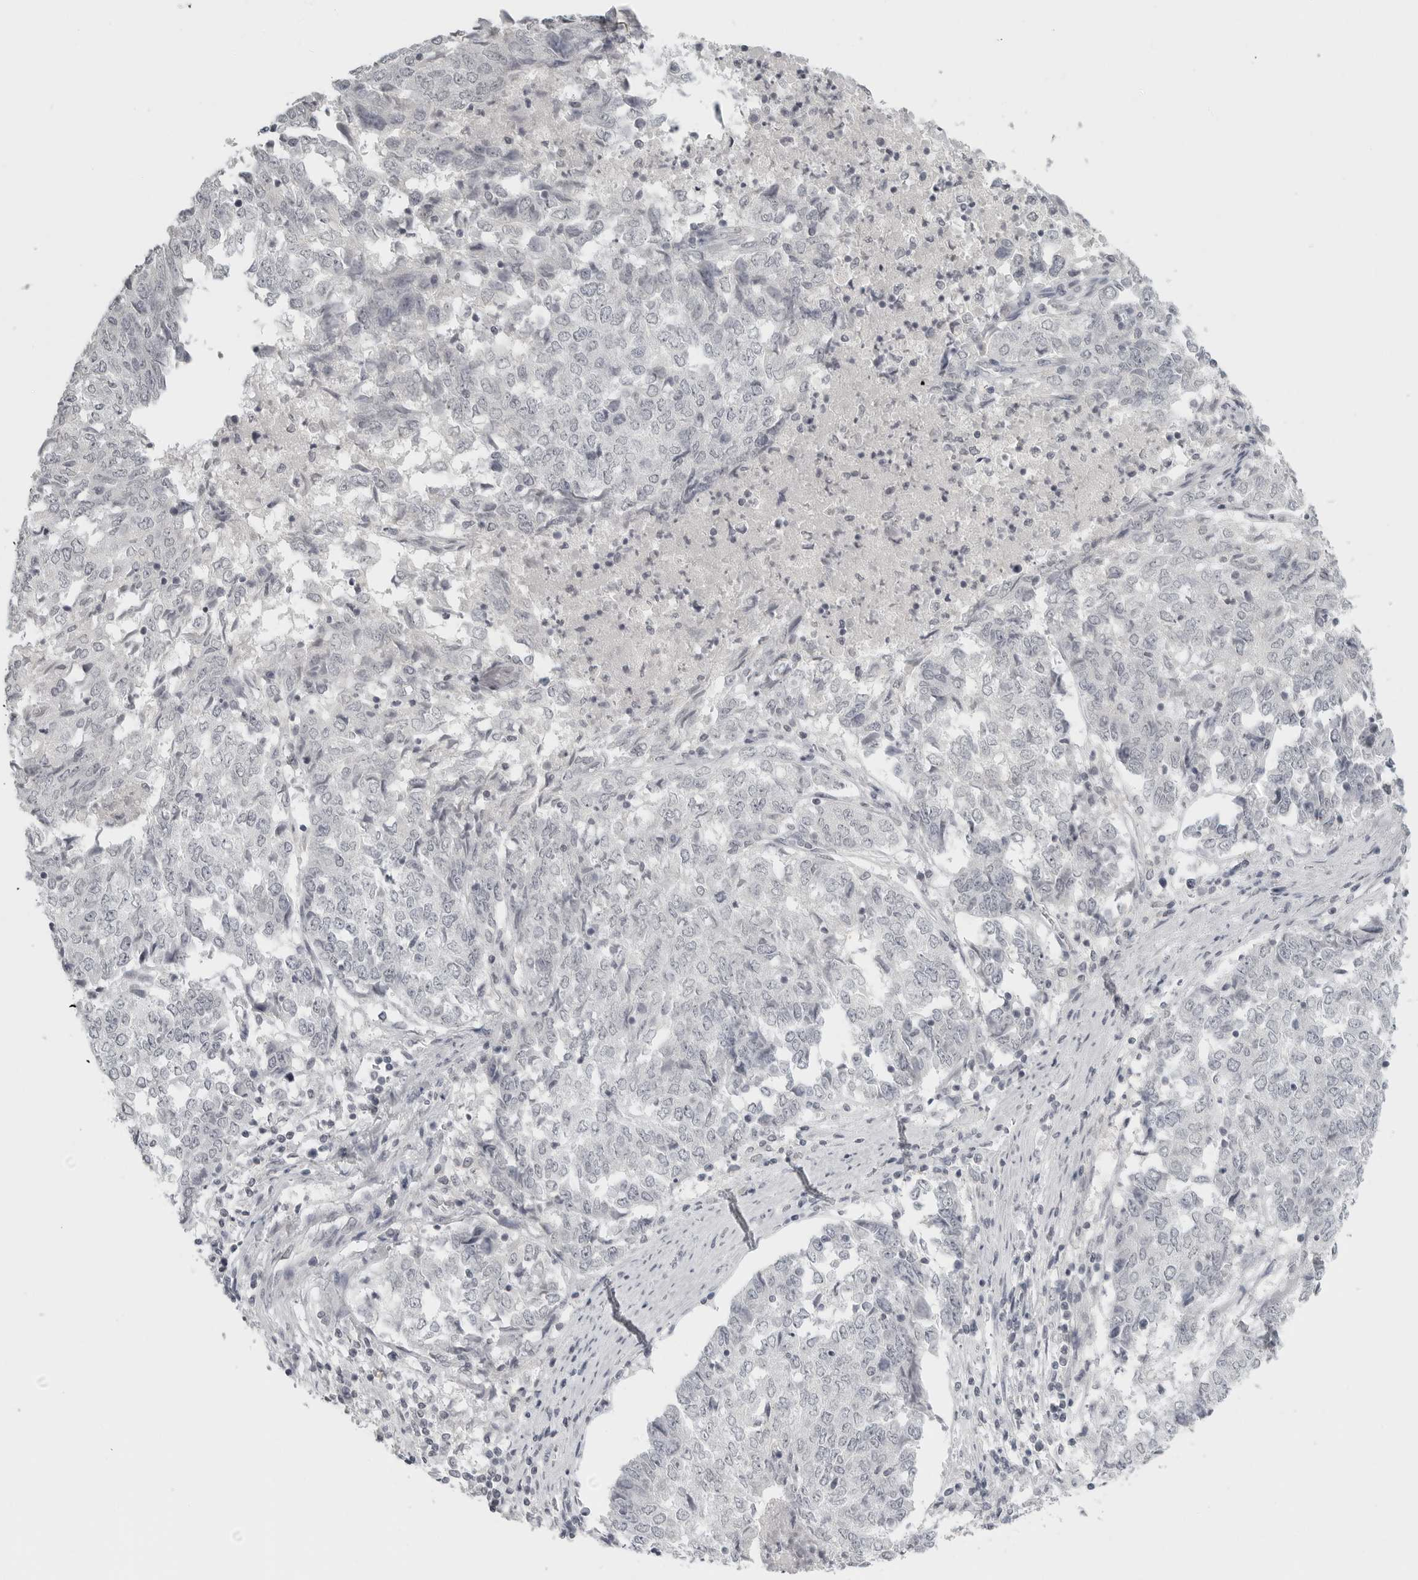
{"staining": {"intensity": "weak", "quantity": "<25%", "location": "nuclear"}, "tissue": "endometrial cancer", "cell_type": "Tumor cells", "image_type": "cancer", "snomed": [{"axis": "morphology", "description": "Adenocarcinoma, NOS"}, {"axis": "topography", "description": "Endometrium"}], "caption": "Immunohistochemistry histopathology image of neoplastic tissue: endometrial cancer stained with DAB demonstrates no significant protein expression in tumor cells.", "gene": "BPIFA1", "patient": {"sex": "female", "age": 80}}